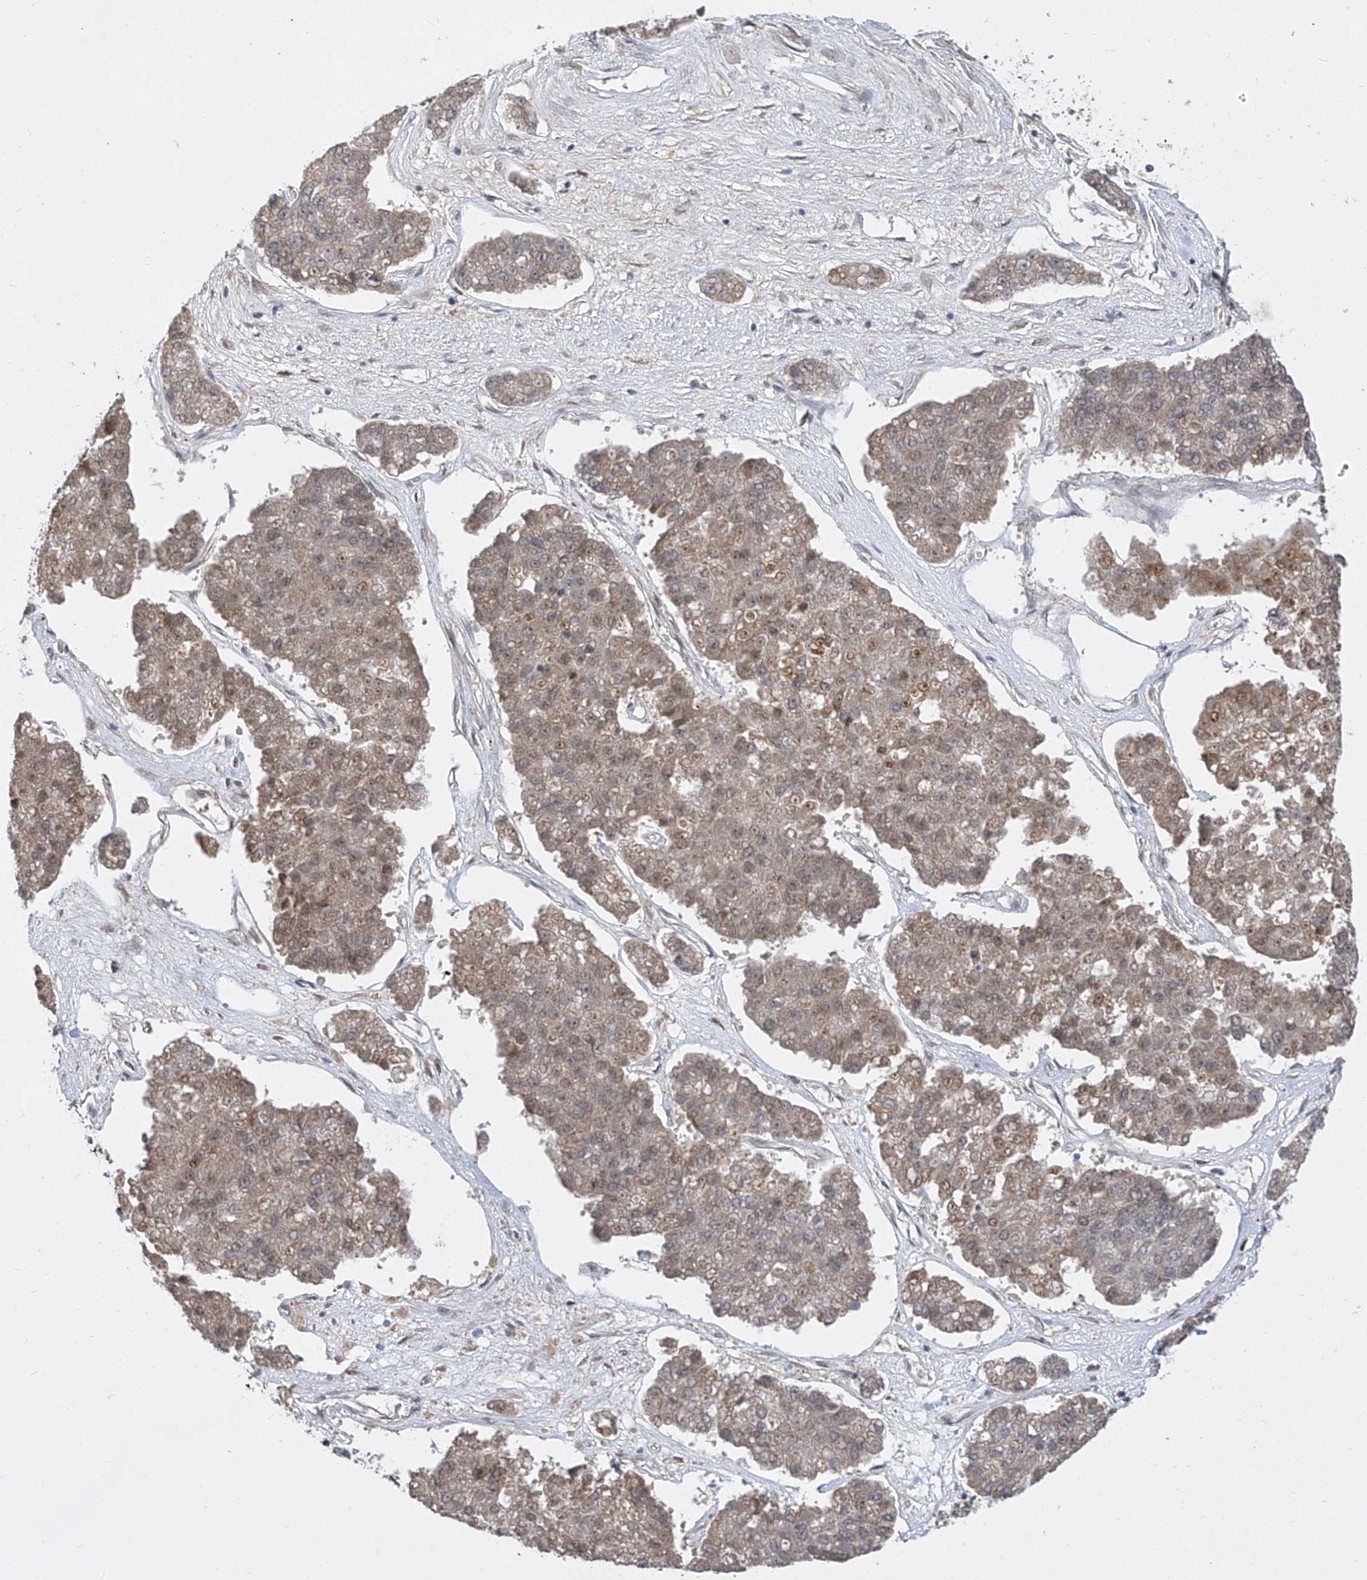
{"staining": {"intensity": "moderate", "quantity": "25%-75%", "location": "cytoplasmic/membranous"}, "tissue": "pancreatic cancer", "cell_type": "Tumor cells", "image_type": "cancer", "snomed": [{"axis": "morphology", "description": "Adenocarcinoma, NOS"}, {"axis": "topography", "description": "Pancreas"}], "caption": "An IHC histopathology image of neoplastic tissue is shown. Protein staining in brown highlights moderate cytoplasmic/membranous positivity in pancreatic adenocarcinoma within tumor cells.", "gene": "CETN2", "patient": {"sex": "male", "age": 50}}